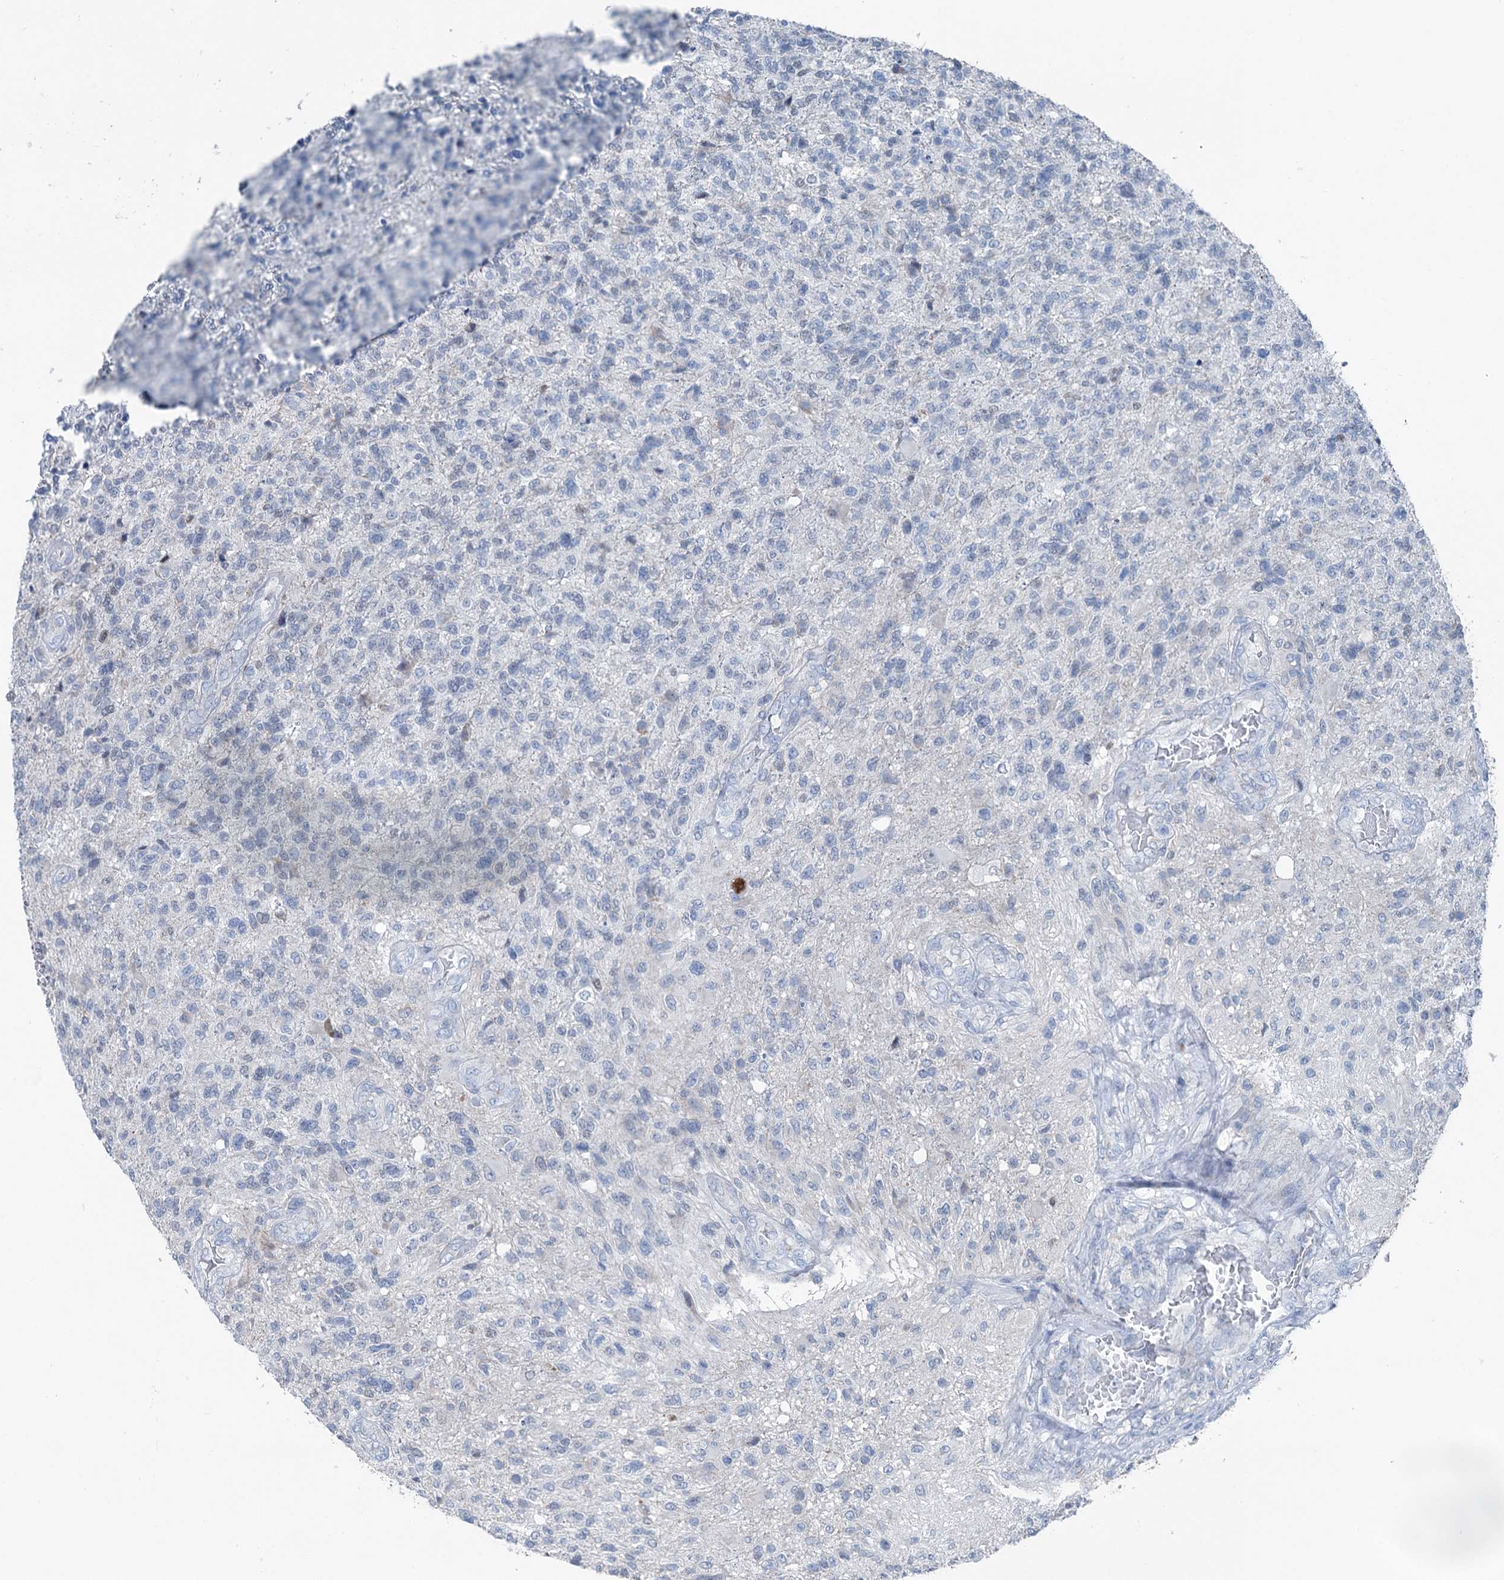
{"staining": {"intensity": "negative", "quantity": "none", "location": "none"}, "tissue": "glioma", "cell_type": "Tumor cells", "image_type": "cancer", "snomed": [{"axis": "morphology", "description": "Glioma, malignant, High grade"}, {"axis": "topography", "description": "Brain"}], "caption": "Immunohistochemical staining of human malignant glioma (high-grade) exhibits no significant expression in tumor cells.", "gene": "ELP4", "patient": {"sex": "male", "age": 56}}